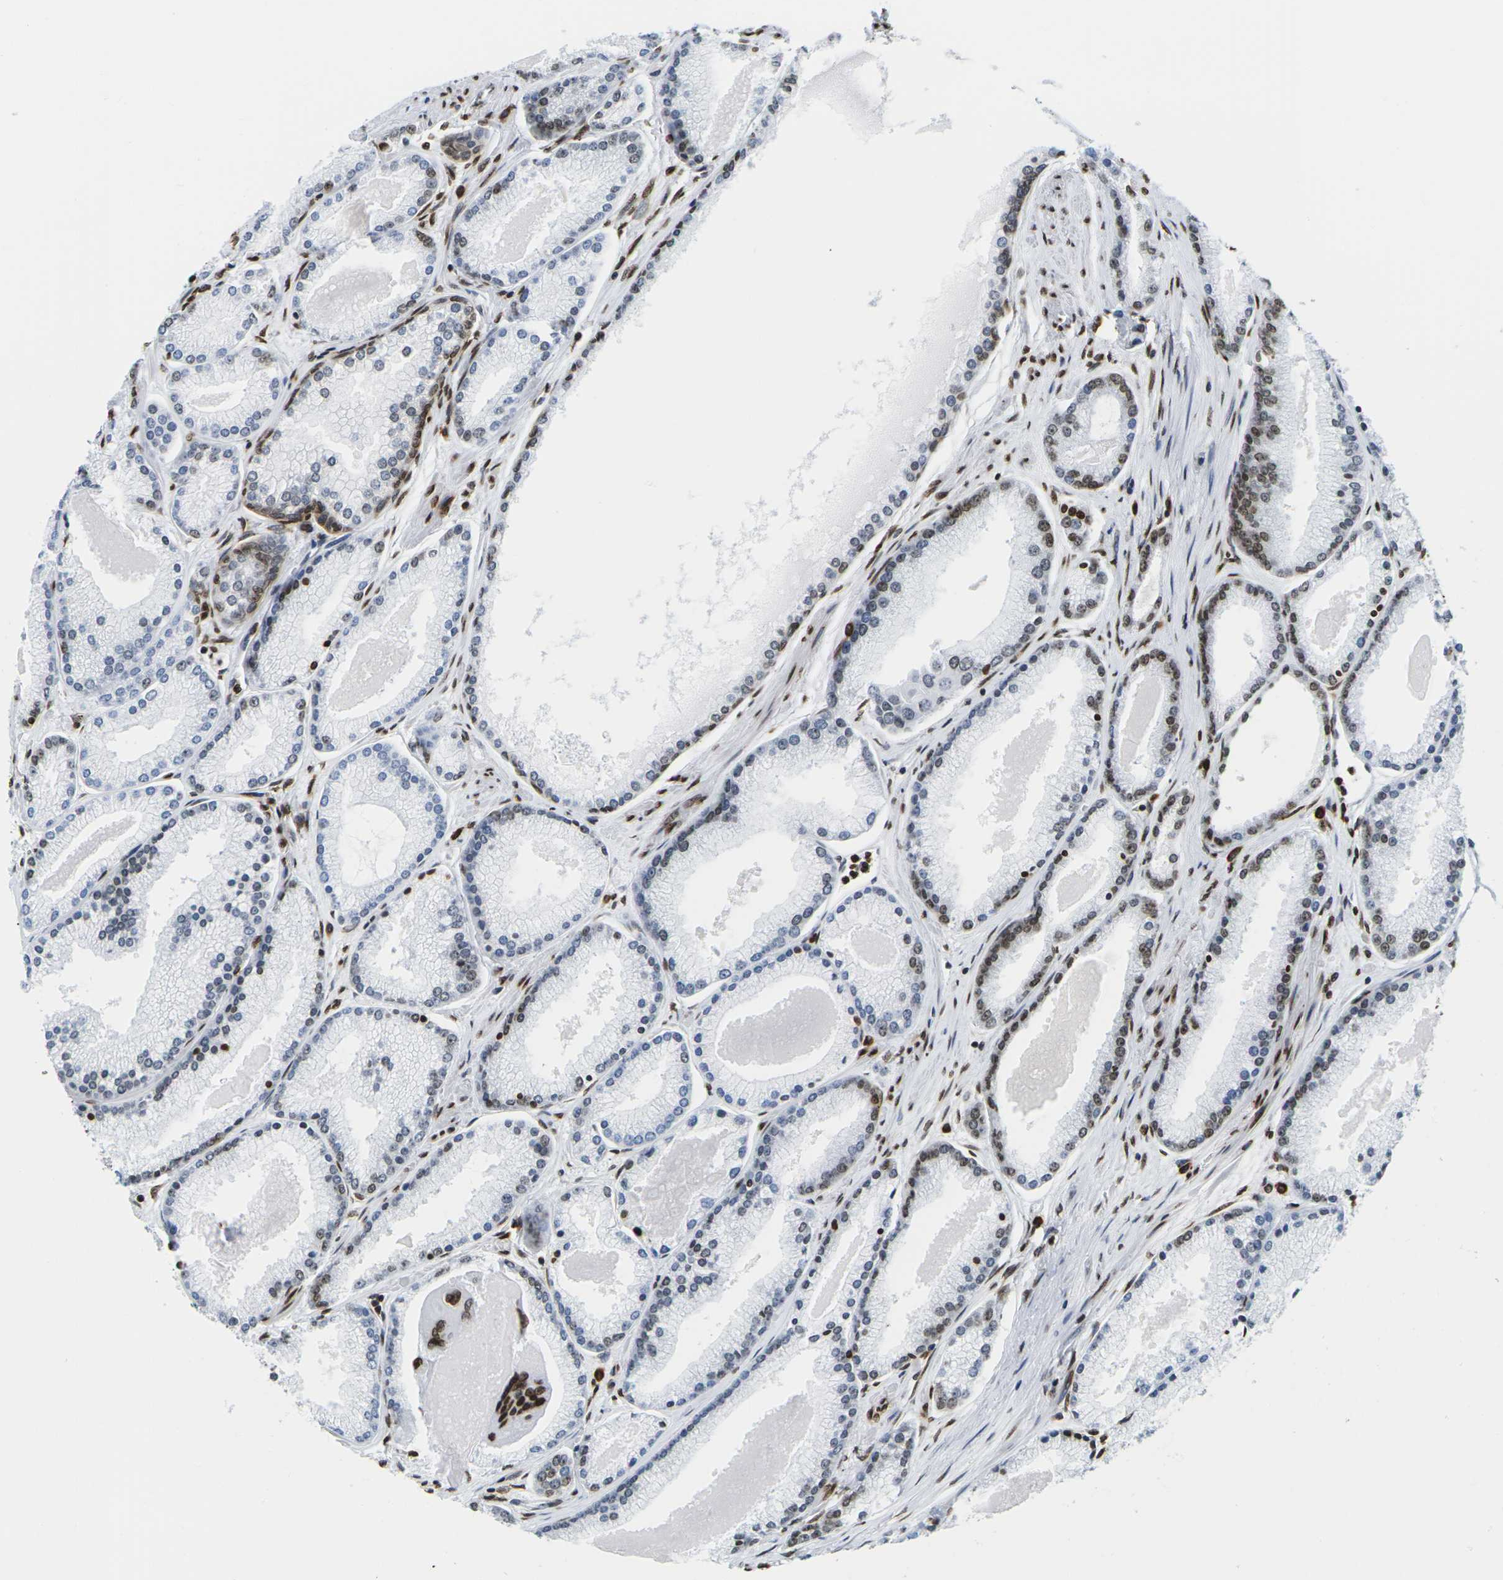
{"staining": {"intensity": "strong", "quantity": "<25%", "location": "nuclear"}, "tissue": "prostate cancer", "cell_type": "Tumor cells", "image_type": "cancer", "snomed": [{"axis": "morphology", "description": "Adenocarcinoma, High grade"}, {"axis": "topography", "description": "Prostate"}], "caption": "Immunohistochemical staining of prostate adenocarcinoma (high-grade) displays strong nuclear protein positivity in about <25% of tumor cells.", "gene": "H2AC21", "patient": {"sex": "male", "age": 61}}